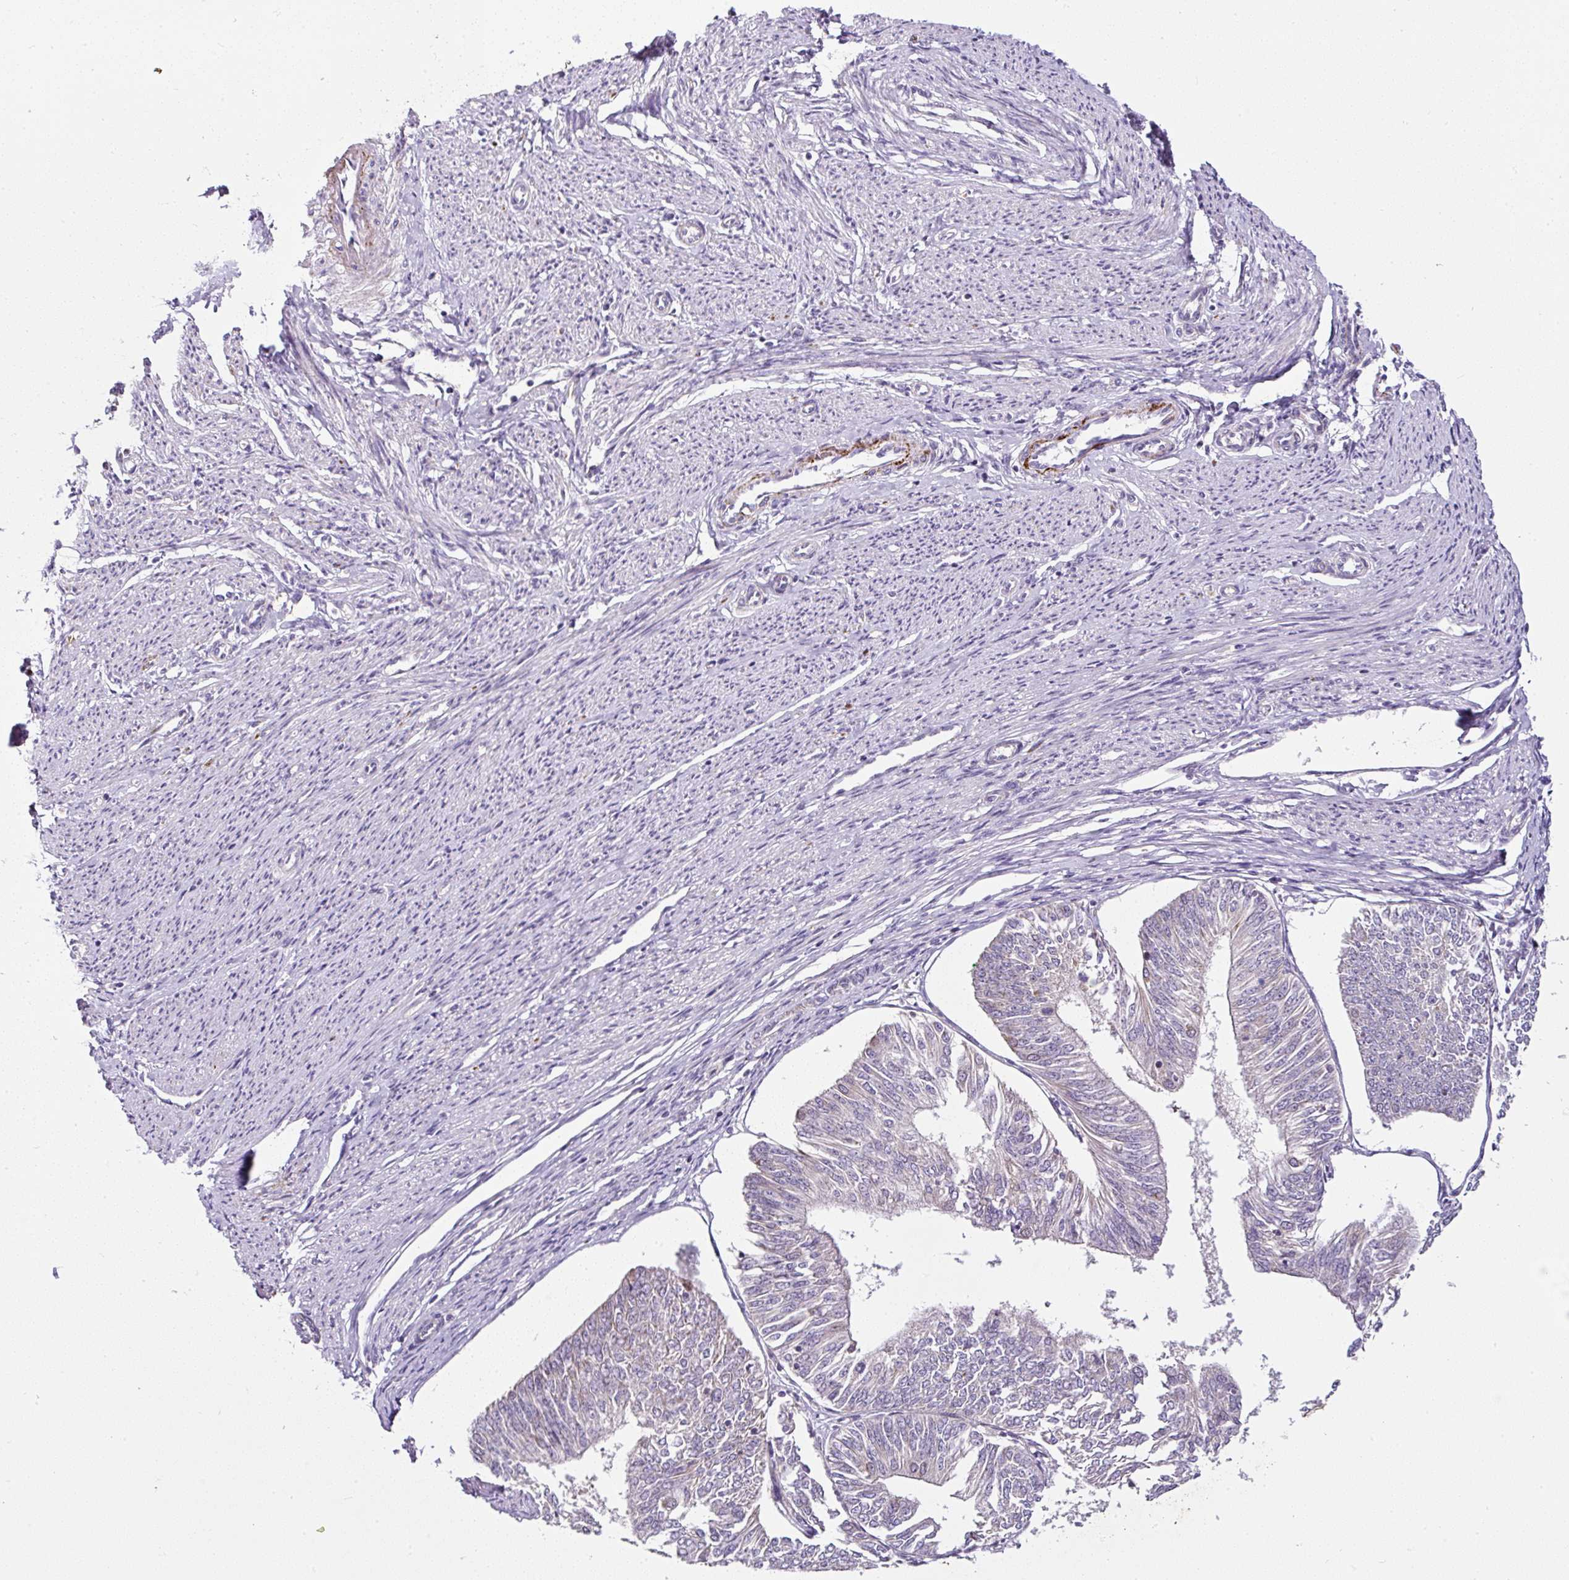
{"staining": {"intensity": "negative", "quantity": "none", "location": "none"}, "tissue": "endometrial cancer", "cell_type": "Tumor cells", "image_type": "cancer", "snomed": [{"axis": "morphology", "description": "Adenocarcinoma, NOS"}, {"axis": "topography", "description": "Endometrium"}], "caption": "This is a histopathology image of immunohistochemistry staining of adenocarcinoma (endometrial), which shows no positivity in tumor cells. (Brightfield microscopy of DAB immunohistochemistry at high magnification).", "gene": "HPS4", "patient": {"sex": "female", "age": 58}}